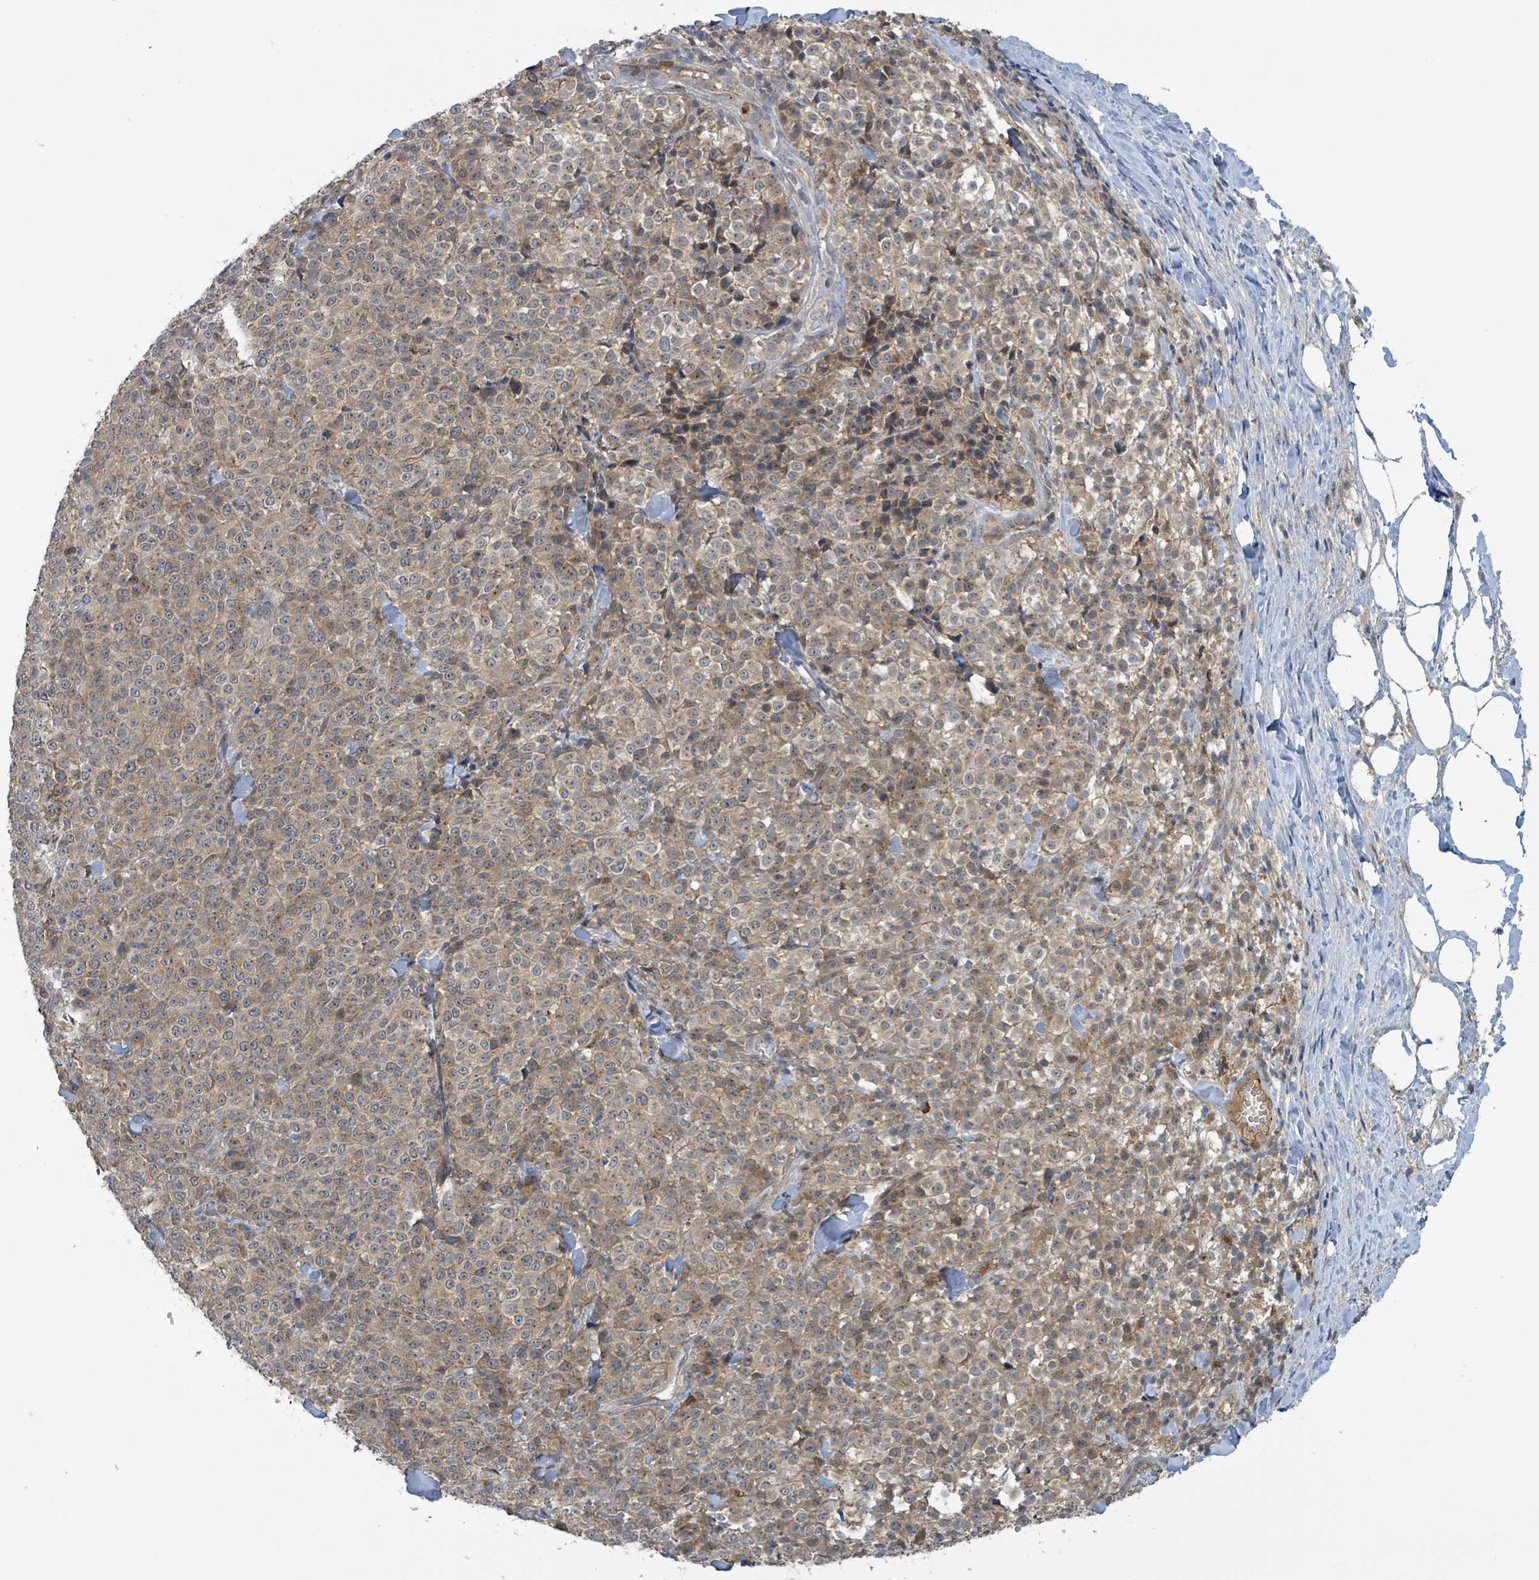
{"staining": {"intensity": "weak", "quantity": ">75%", "location": "cytoplasmic/membranous"}, "tissue": "melanoma", "cell_type": "Tumor cells", "image_type": "cancer", "snomed": [{"axis": "morphology", "description": "Normal tissue, NOS"}, {"axis": "morphology", "description": "Malignant melanoma, NOS"}, {"axis": "topography", "description": "Skin"}], "caption": "Tumor cells show weak cytoplasmic/membranous staining in about >75% of cells in melanoma.", "gene": "CCDC121", "patient": {"sex": "female", "age": 34}}